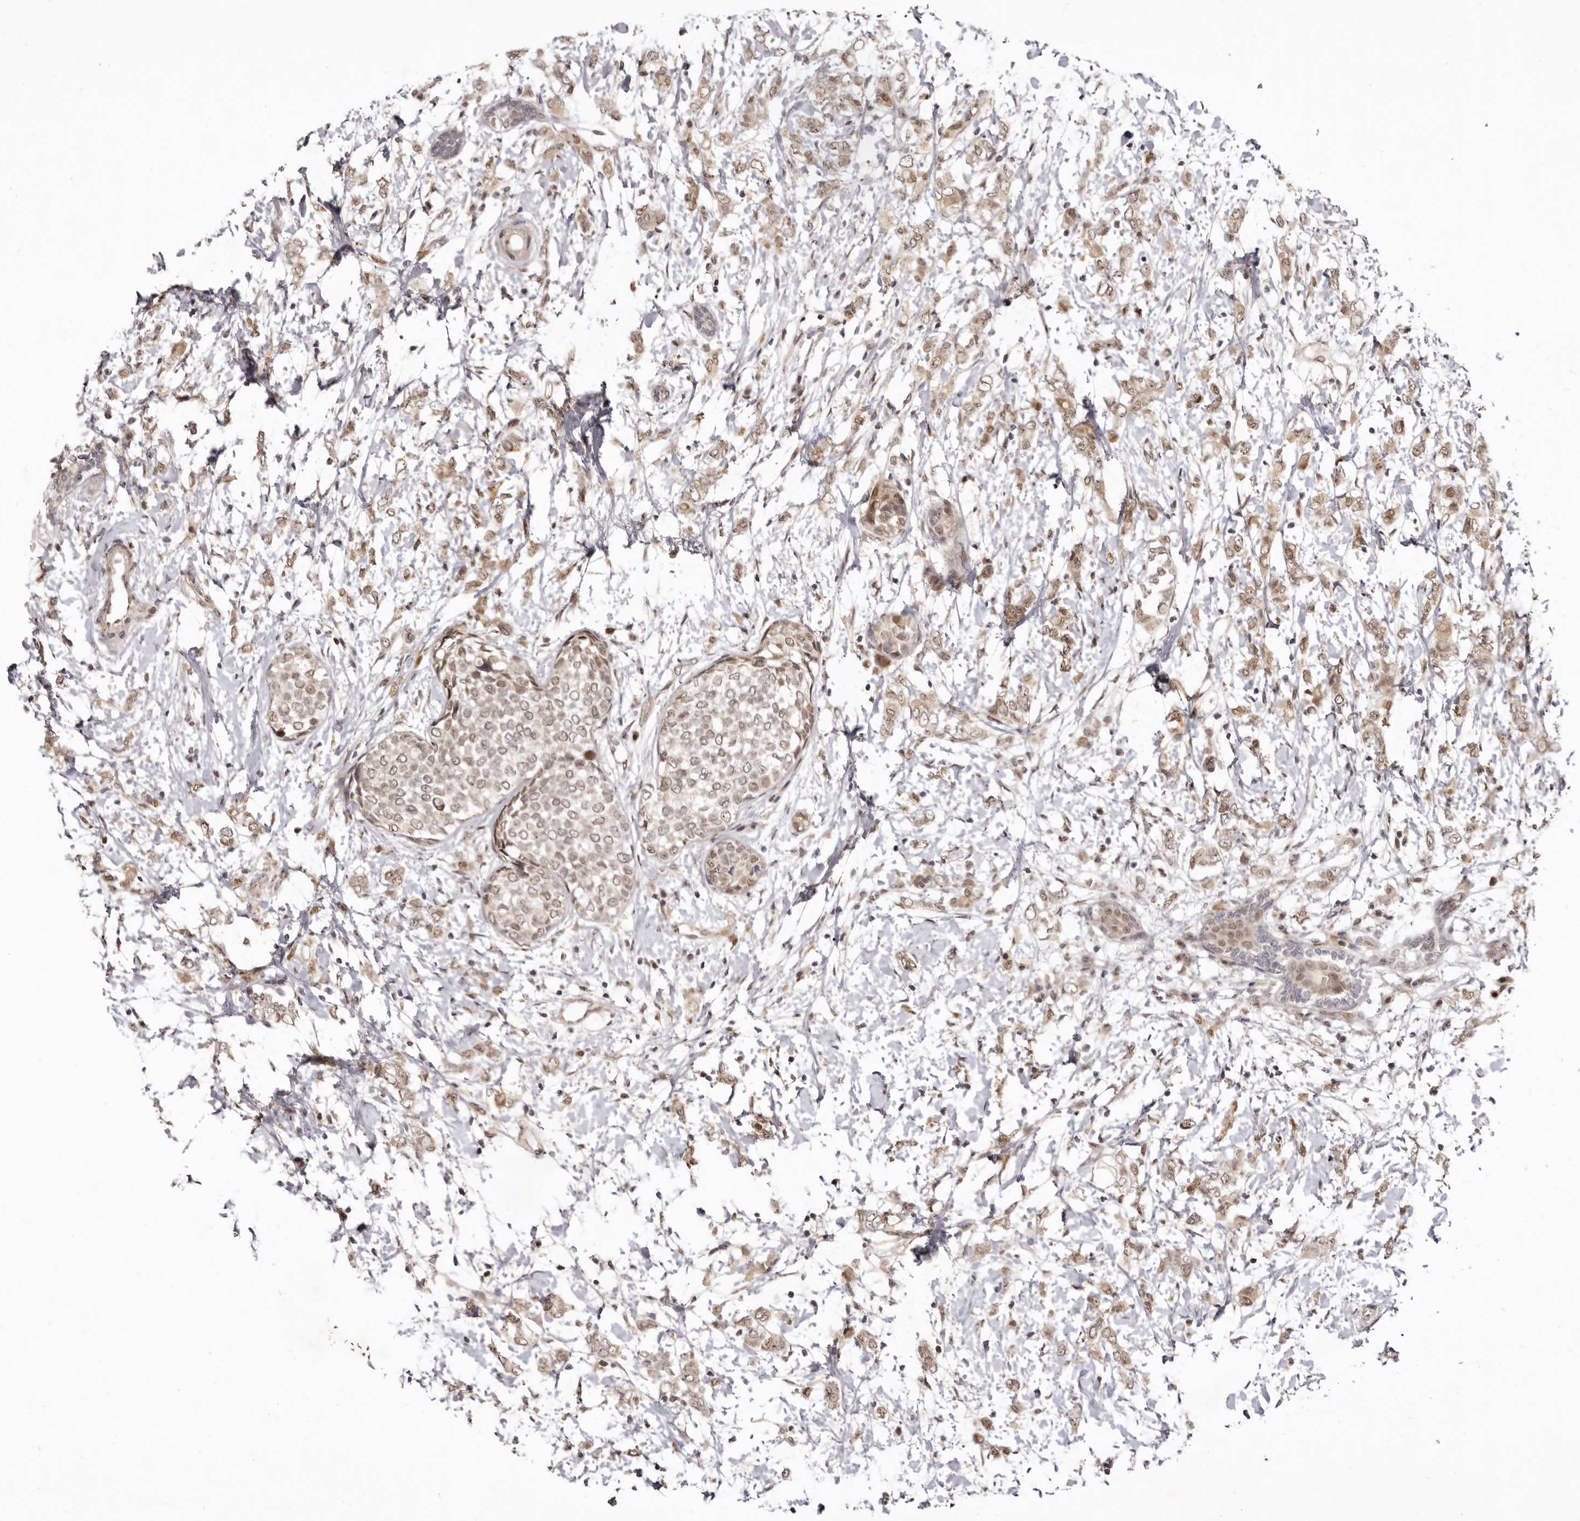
{"staining": {"intensity": "weak", "quantity": ">75%", "location": "cytoplasmic/membranous,nuclear"}, "tissue": "breast cancer", "cell_type": "Tumor cells", "image_type": "cancer", "snomed": [{"axis": "morphology", "description": "Normal tissue, NOS"}, {"axis": "morphology", "description": "Lobular carcinoma"}, {"axis": "topography", "description": "Breast"}], "caption": "Weak cytoplasmic/membranous and nuclear protein staining is seen in approximately >75% of tumor cells in breast cancer (lobular carcinoma). (Brightfield microscopy of DAB IHC at high magnification).", "gene": "ZNF326", "patient": {"sex": "female", "age": 47}}